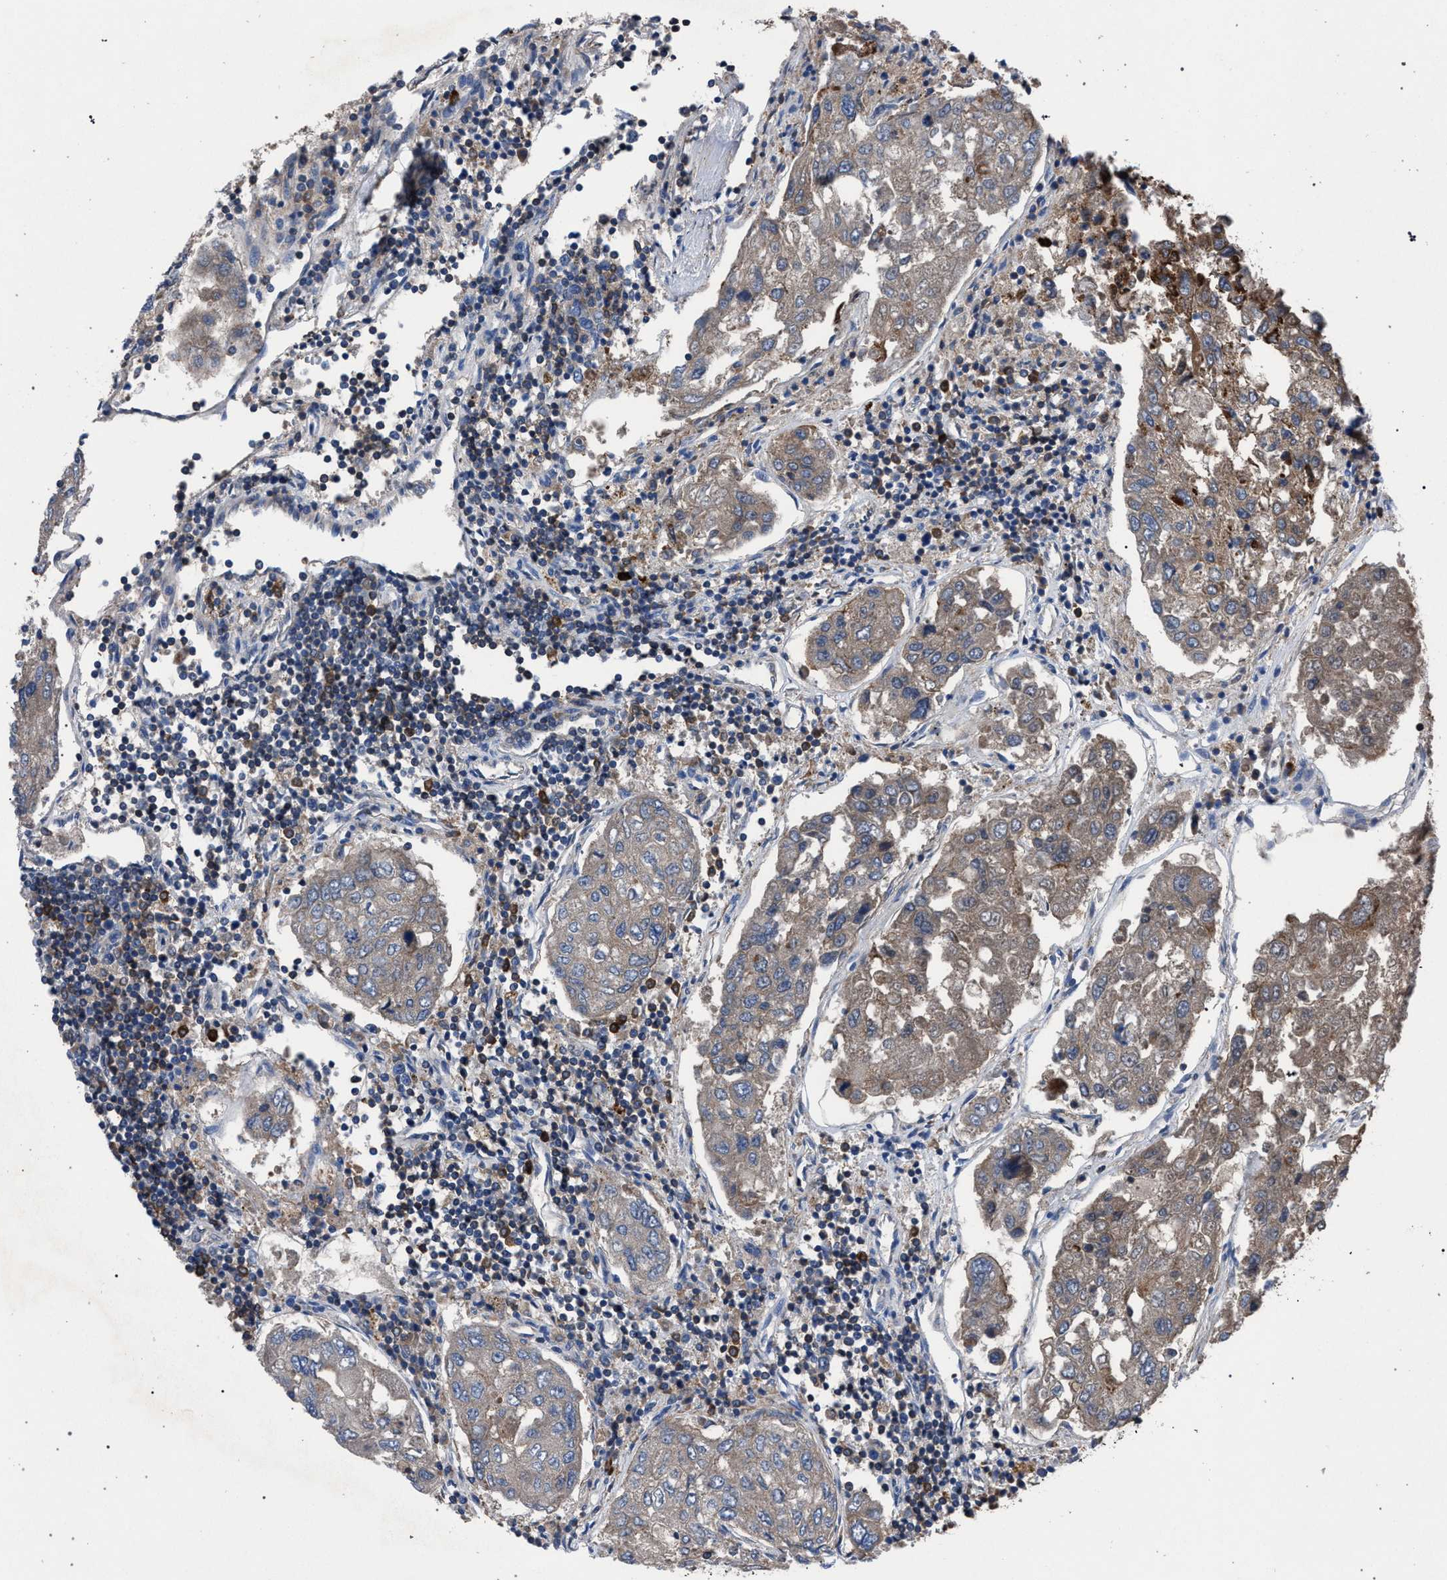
{"staining": {"intensity": "weak", "quantity": "25%-75%", "location": "cytoplasmic/membranous"}, "tissue": "urothelial cancer", "cell_type": "Tumor cells", "image_type": "cancer", "snomed": [{"axis": "morphology", "description": "Urothelial carcinoma, High grade"}, {"axis": "topography", "description": "Lymph node"}, {"axis": "topography", "description": "Urinary bladder"}], "caption": "There is low levels of weak cytoplasmic/membranous expression in tumor cells of urothelial carcinoma (high-grade), as demonstrated by immunohistochemical staining (brown color).", "gene": "CRYZ", "patient": {"sex": "male", "age": 51}}